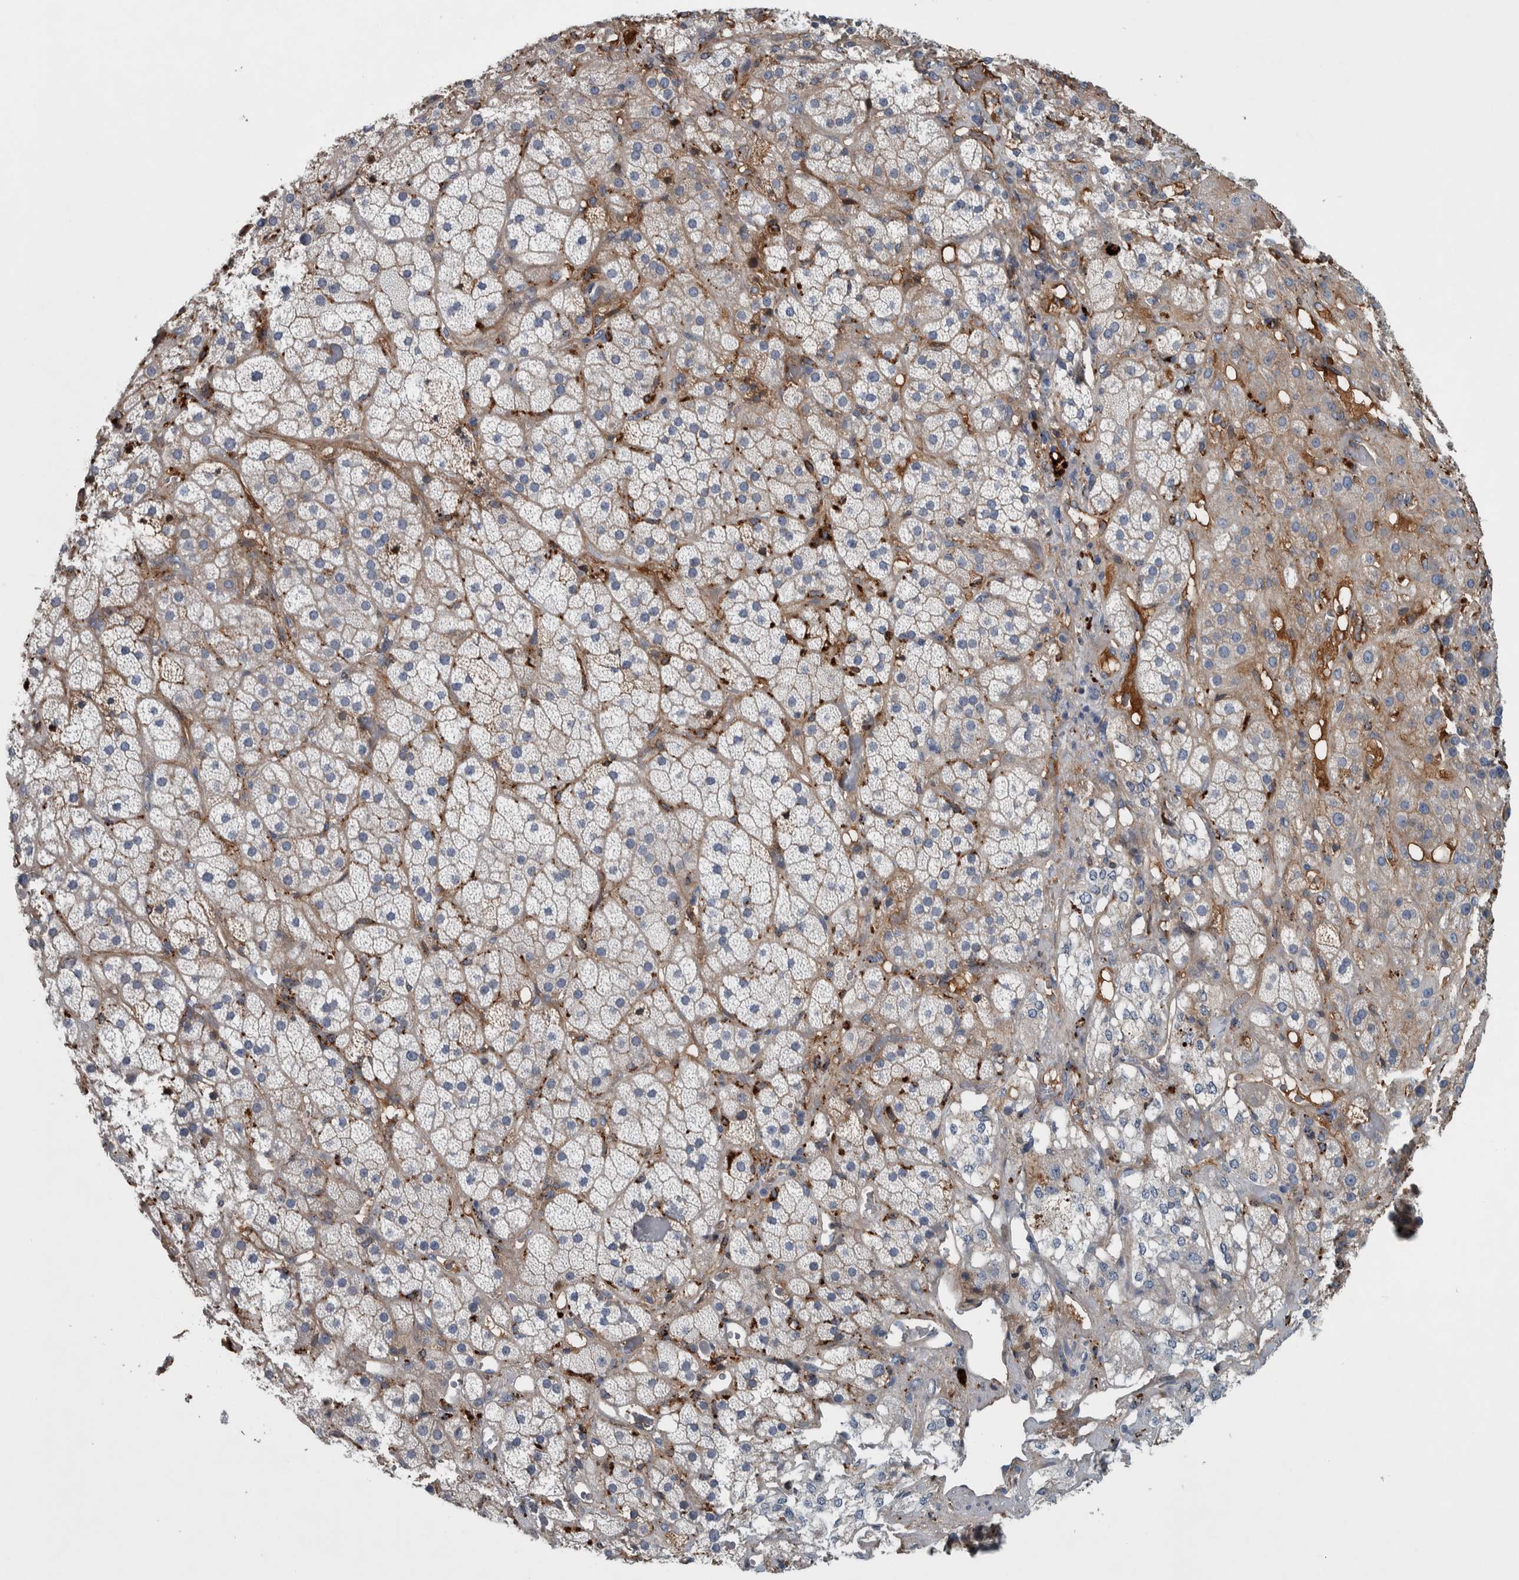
{"staining": {"intensity": "negative", "quantity": "none", "location": "none"}, "tissue": "adrenal gland", "cell_type": "Glandular cells", "image_type": "normal", "snomed": [{"axis": "morphology", "description": "Normal tissue, NOS"}, {"axis": "topography", "description": "Adrenal gland"}], "caption": "This image is of unremarkable adrenal gland stained with IHC to label a protein in brown with the nuclei are counter-stained blue. There is no staining in glandular cells.", "gene": "SERPINC1", "patient": {"sex": "male", "age": 57}}